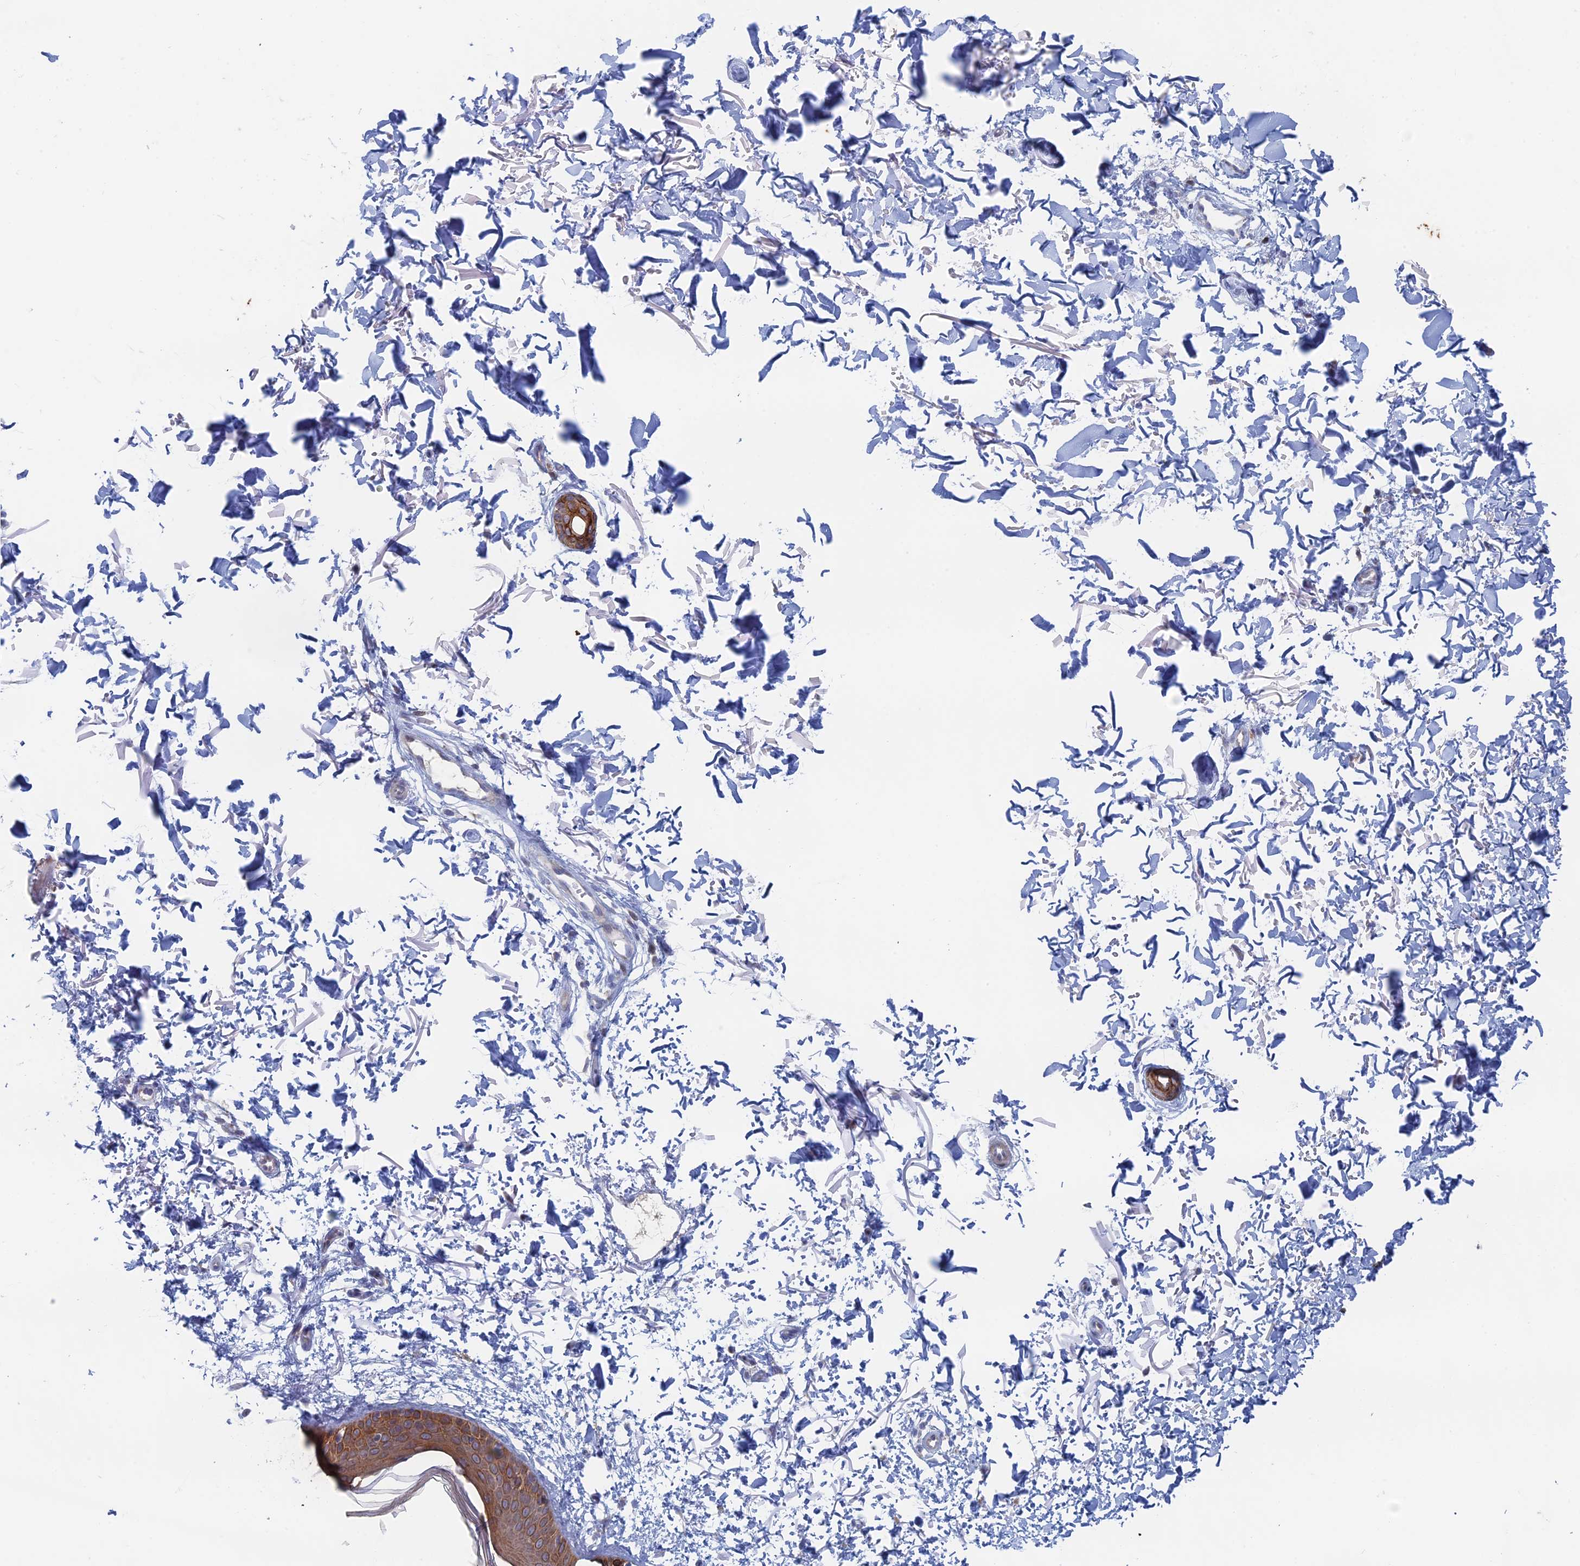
{"staining": {"intensity": "negative", "quantity": "none", "location": "none"}, "tissue": "skin", "cell_type": "Fibroblasts", "image_type": "normal", "snomed": [{"axis": "morphology", "description": "Normal tissue, NOS"}, {"axis": "topography", "description": "Skin"}], "caption": "High power microscopy histopathology image of an IHC image of normal skin, revealing no significant expression in fibroblasts. (Stains: DAB immunohistochemistry (IHC) with hematoxylin counter stain, Microscopy: brightfield microscopy at high magnification).", "gene": "IL7", "patient": {"sex": "male", "age": 66}}